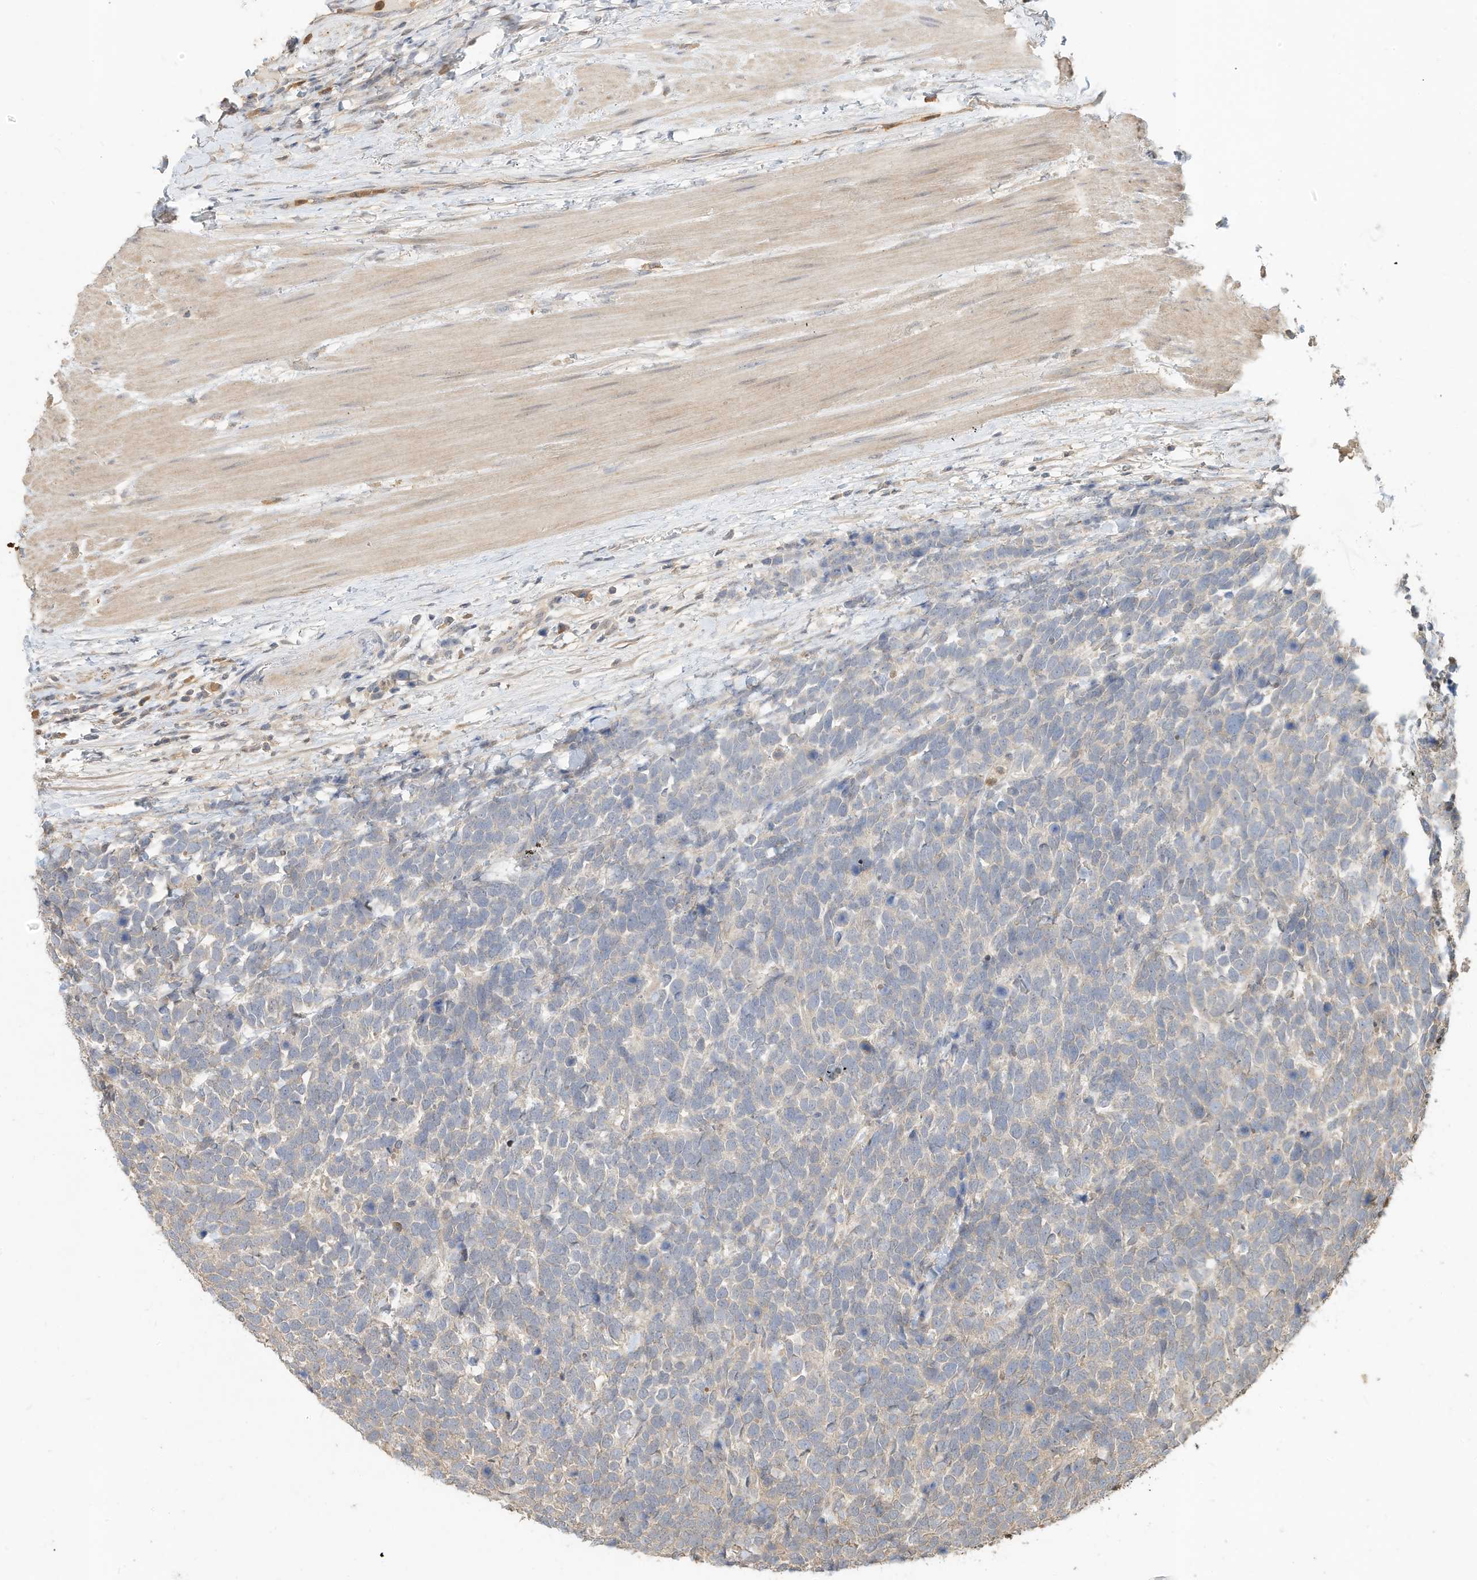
{"staining": {"intensity": "negative", "quantity": "none", "location": "none"}, "tissue": "urothelial cancer", "cell_type": "Tumor cells", "image_type": "cancer", "snomed": [{"axis": "morphology", "description": "Urothelial carcinoma, High grade"}, {"axis": "topography", "description": "Urinary bladder"}], "caption": "This is an IHC photomicrograph of human urothelial cancer. There is no expression in tumor cells.", "gene": "OFD1", "patient": {"sex": "female", "age": 82}}